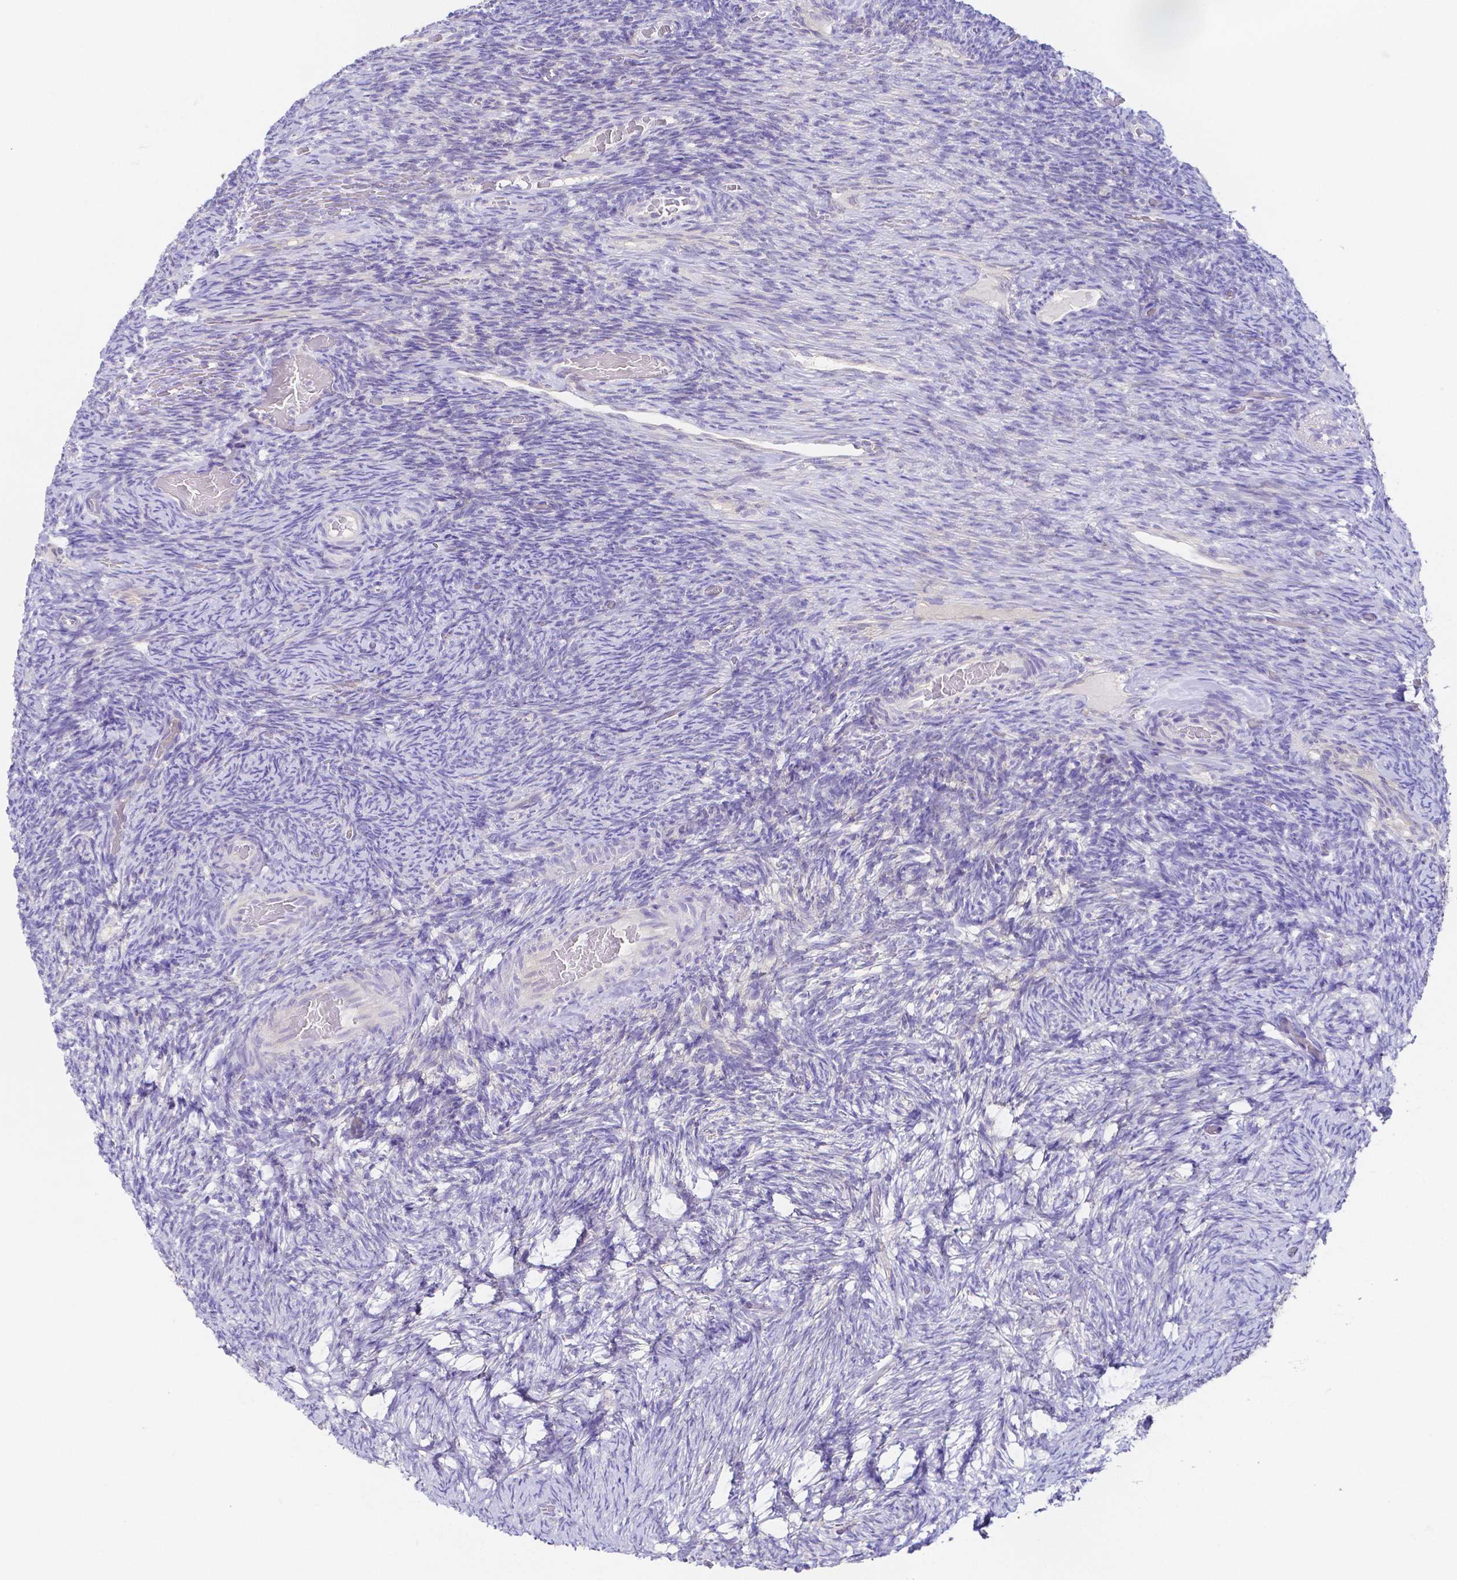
{"staining": {"intensity": "negative", "quantity": "none", "location": "none"}, "tissue": "ovary", "cell_type": "Follicle cells", "image_type": "normal", "snomed": [{"axis": "morphology", "description": "Normal tissue, NOS"}, {"axis": "topography", "description": "Ovary"}], "caption": "Unremarkable ovary was stained to show a protein in brown. There is no significant positivity in follicle cells. (Brightfield microscopy of DAB (3,3'-diaminobenzidine) immunohistochemistry at high magnification).", "gene": "PKP3", "patient": {"sex": "female", "age": 34}}